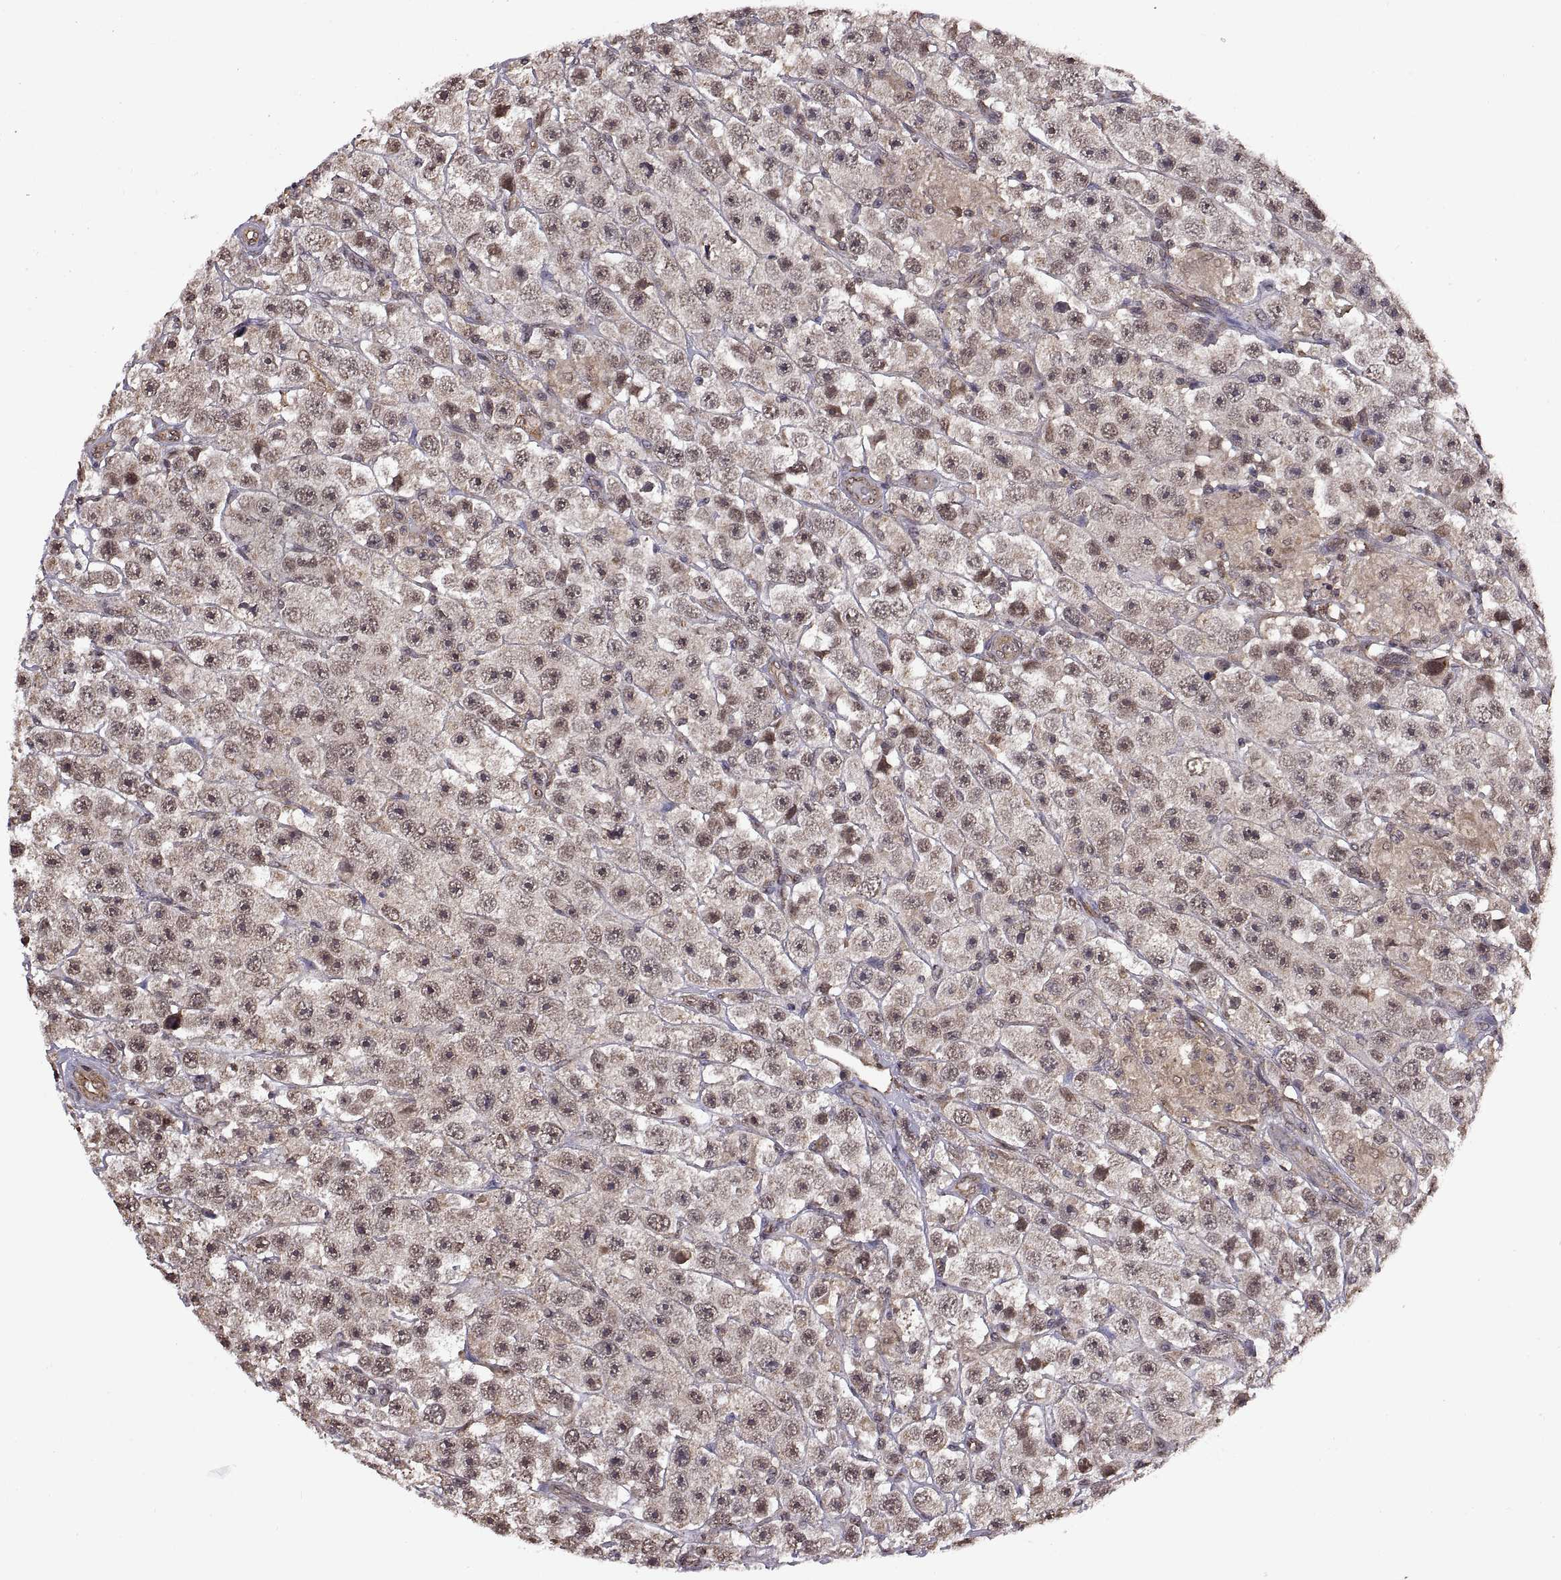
{"staining": {"intensity": "weak", "quantity": "25%-75%", "location": "cytoplasmic/membranous"}, "tissue": "testis cancer", "cell_type": "Tumor cells", "image_type": "cancer", "snomed": [{"axis": "morphology", "description": "Seminoma, NOS"}, {"axis": "topography", "description": "Testis"}], "caption": "A histopathology image of human testis cancer stained for a protein displays weak cytoplasmic/membranous brown staining in tumor cells.", "gene": "ARRB1", "patient": {"sex": "male", "age": 45}}